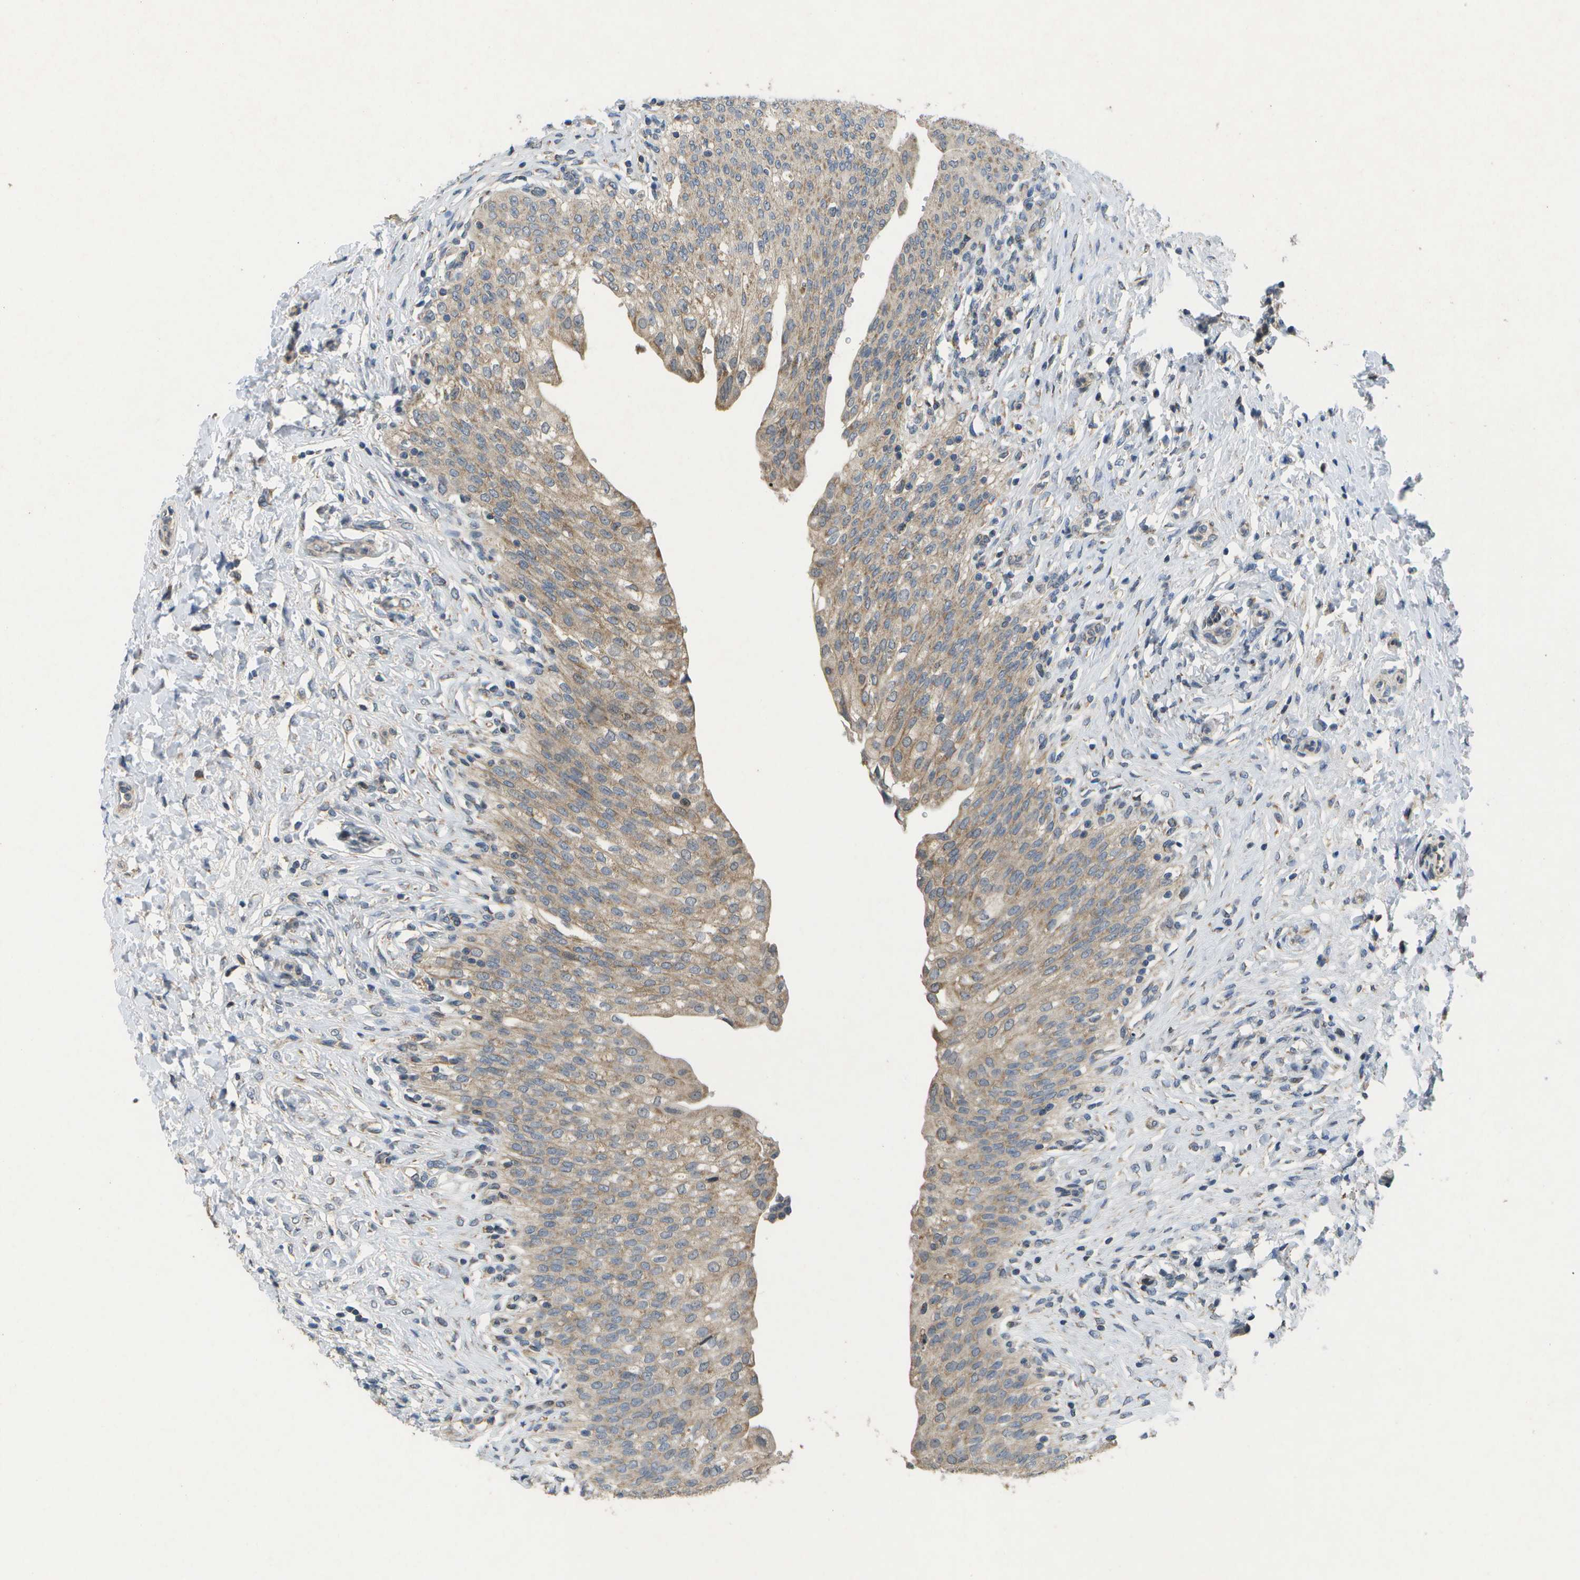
{"staining": {"intensity": "moderate", "quantity": ">75%", "location": "cytoplasmic/membranous,nuclear"}, "tissue": "urinary bladder", "cell_type": "Urothelial cells", "image_type": "normal", "snomed": [{"axis": "morphology", "description": "Urothelial carcinoma, High grade"}, {"axis": "topography", "description": "Urinary bladder"}], "caption": "The immunohistochemical stain shows moderate cytoplasmic/membranous,nuclear staining in urothelial cells of normal urinary bladder. Immunohistochemistry stains the protein in brown and the nuclei are stained blue.", "gene": "HADHA", "patient": {"sex": "male", "age": 46}}